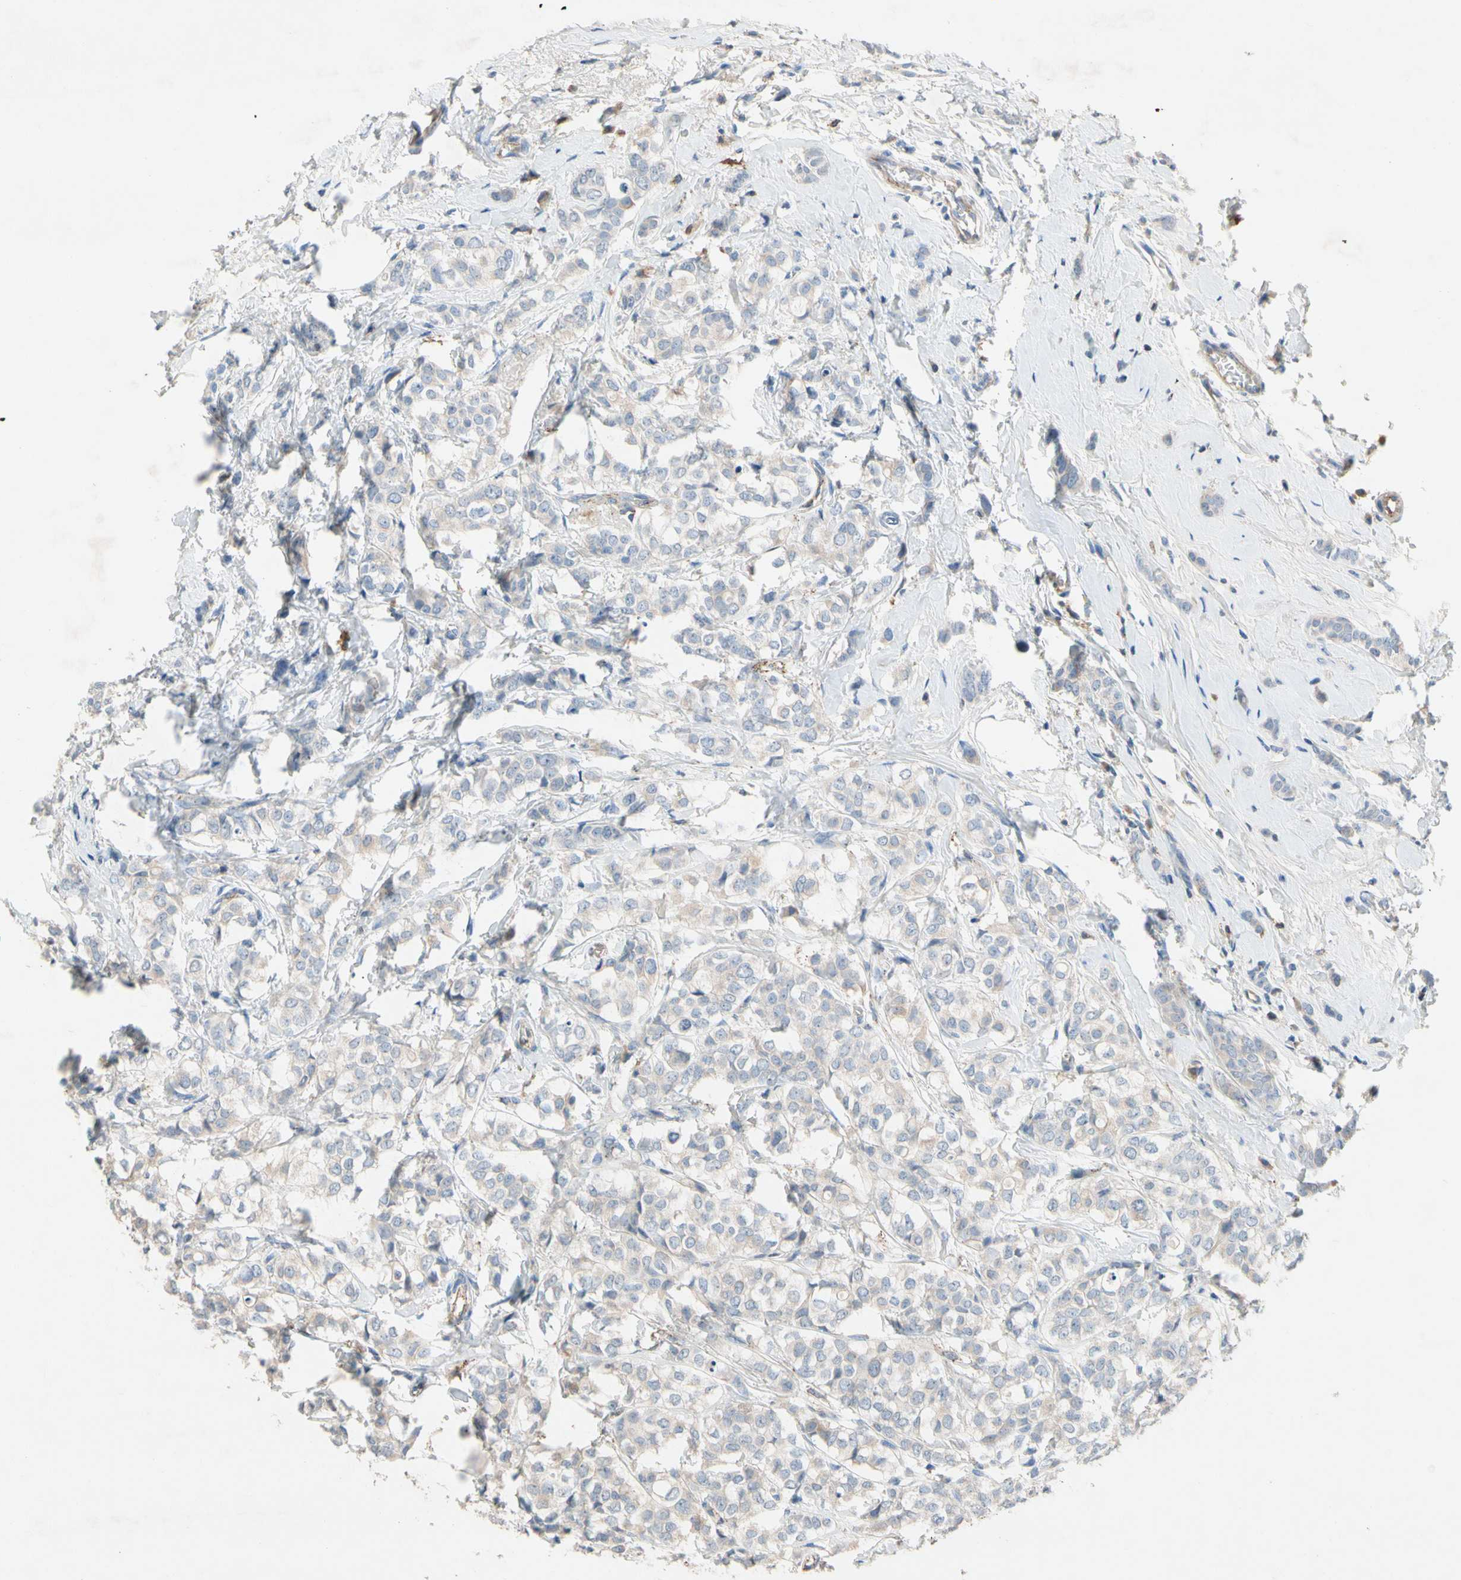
{"staining": {"intensity": "weak", "quantity": ">75%", "location": "cytoplasmic/membranous"}, "tissue": "breast cancer", "cell_type": "Tumor cells", "image_type": "cancer", "snomed": [{"axis": "morphology", "description": "Lobular carcinoma"}, {"axis": "topography", "description": "Breast"}], "caption": "This histopathology image exhibits IHC staining of human lobular carcinoma (breast), with low weak cytoplasmic/membranous expression in approximately >75% of tumor cells.", "gene": "NDFIP2", "patient": {"sex": "female", "age": 60}}